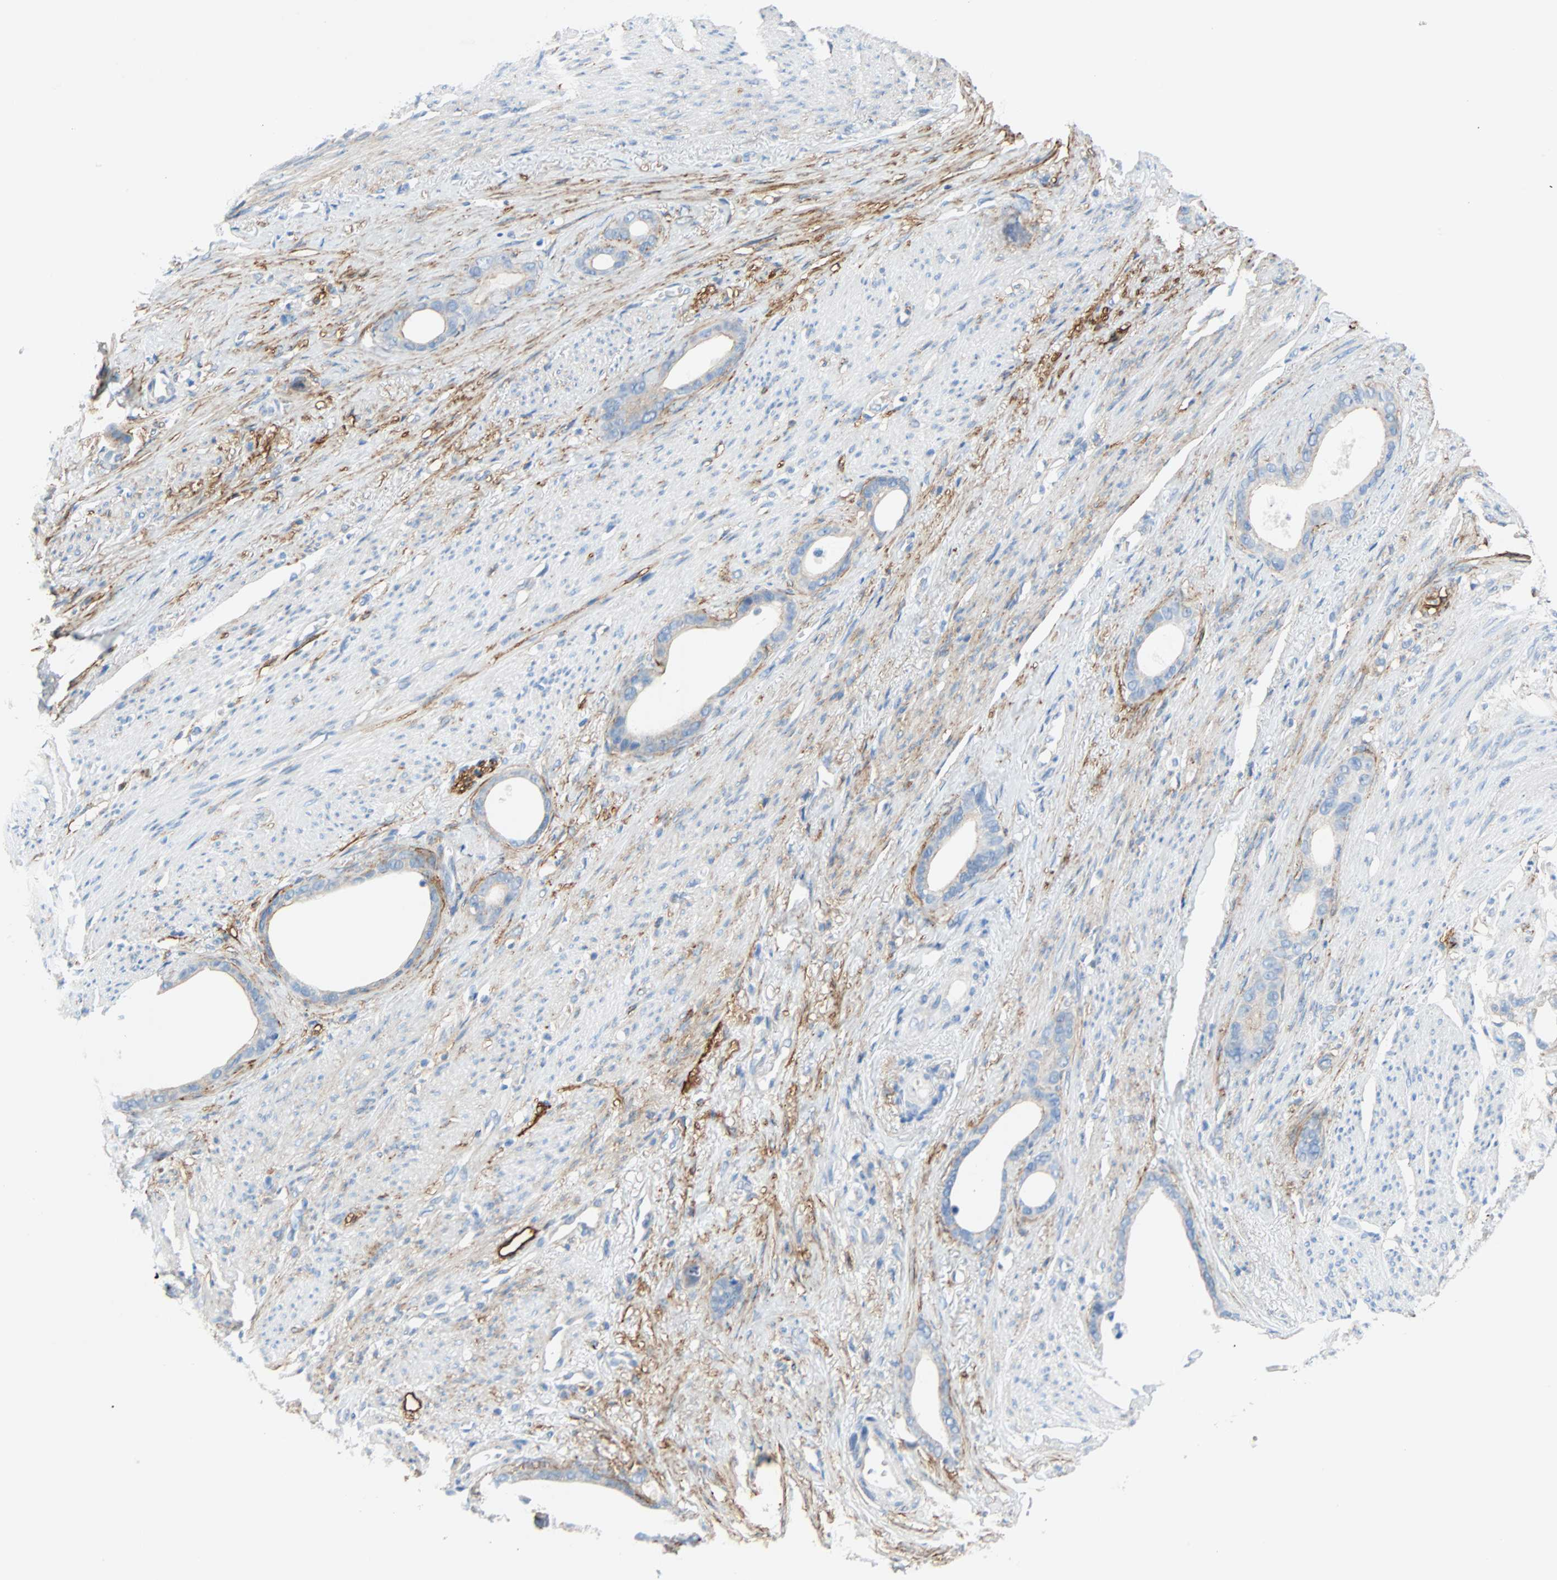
{"staining": {"intensity": "weak", "quantity": "<25%", "location": "cytoplasmic/membranous"}, "tissue": "stomach cancer", "cell_type": "Tumor cells", "image_type": "cancer", "snomed": [{"axis": "morphology", "description": "Adenocarcinoma, NOS"}, {"axis": "topography", "description": "Stomach"}], "caption": "An immunohistochemistry (IHC) photomicrograph of stomach cancer is shown. There is no staining in tumor cells of stomach cancer.", "gene": "PDPN", "patient": {"sex": "female", "age": 75}}